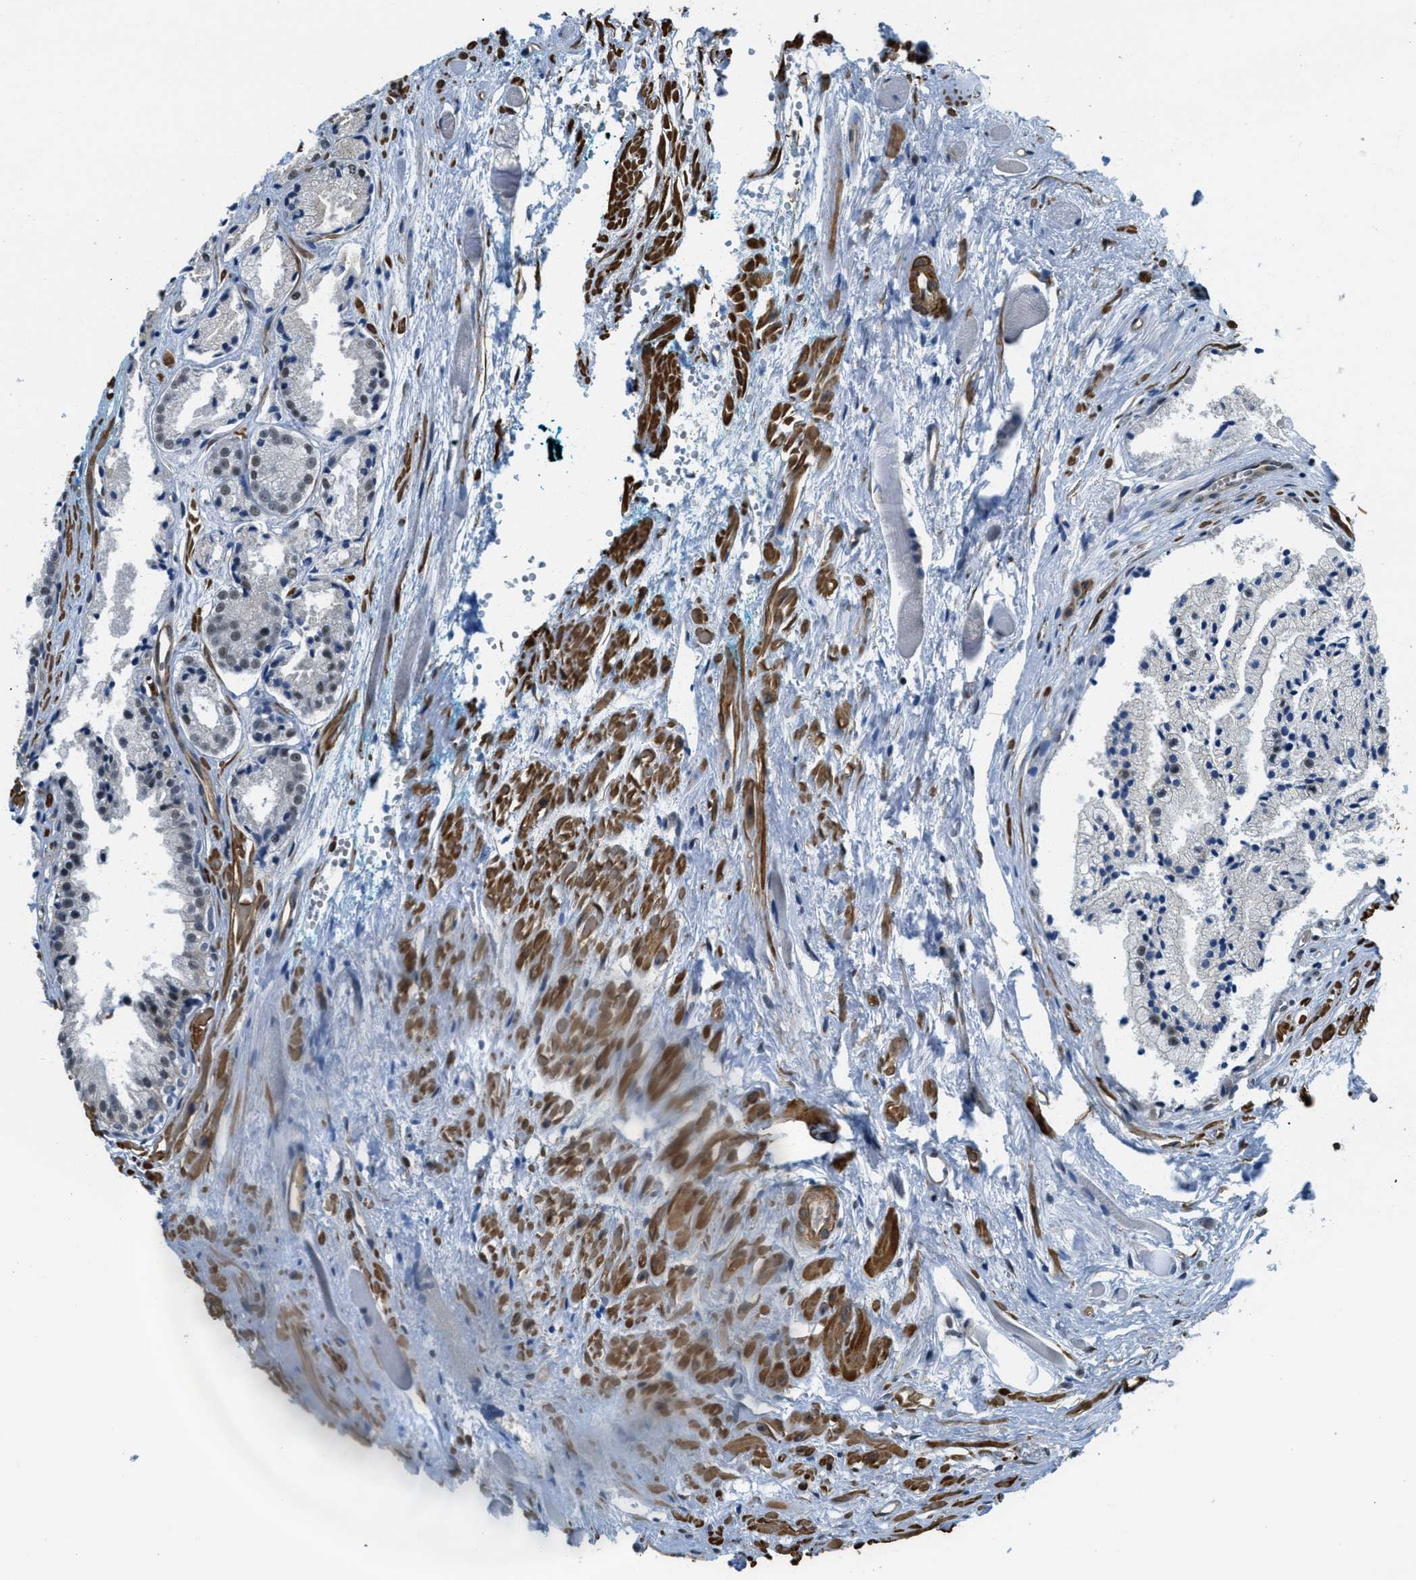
{"staining": {"intensity": "weak", "quantity": ">75%", "location": "nuclear"}, "tissue": "prostate cancer", "cell_type": "Tumor cells", "image_type": "cancer", "snomed": [{"axis": "morphology", "description": "Adenocarcinoma, Low grade"}, {"axis": "topography", "description": "Prostate"}], "caption": "A high-resolution histopathology image shows IHC staining of low-grade adenocarcinoma (prostate), which exhibits weak nuclear positivity in approximately >75% of tumor cells. The staining was performed using DAB (3,3'-diaminobenzidine), with brown indicating positive protein expression. Nuclei are stained blue with hematoxylin.", "gene": "CFAP36", "patient": {"sex": "male", "age": 57}}